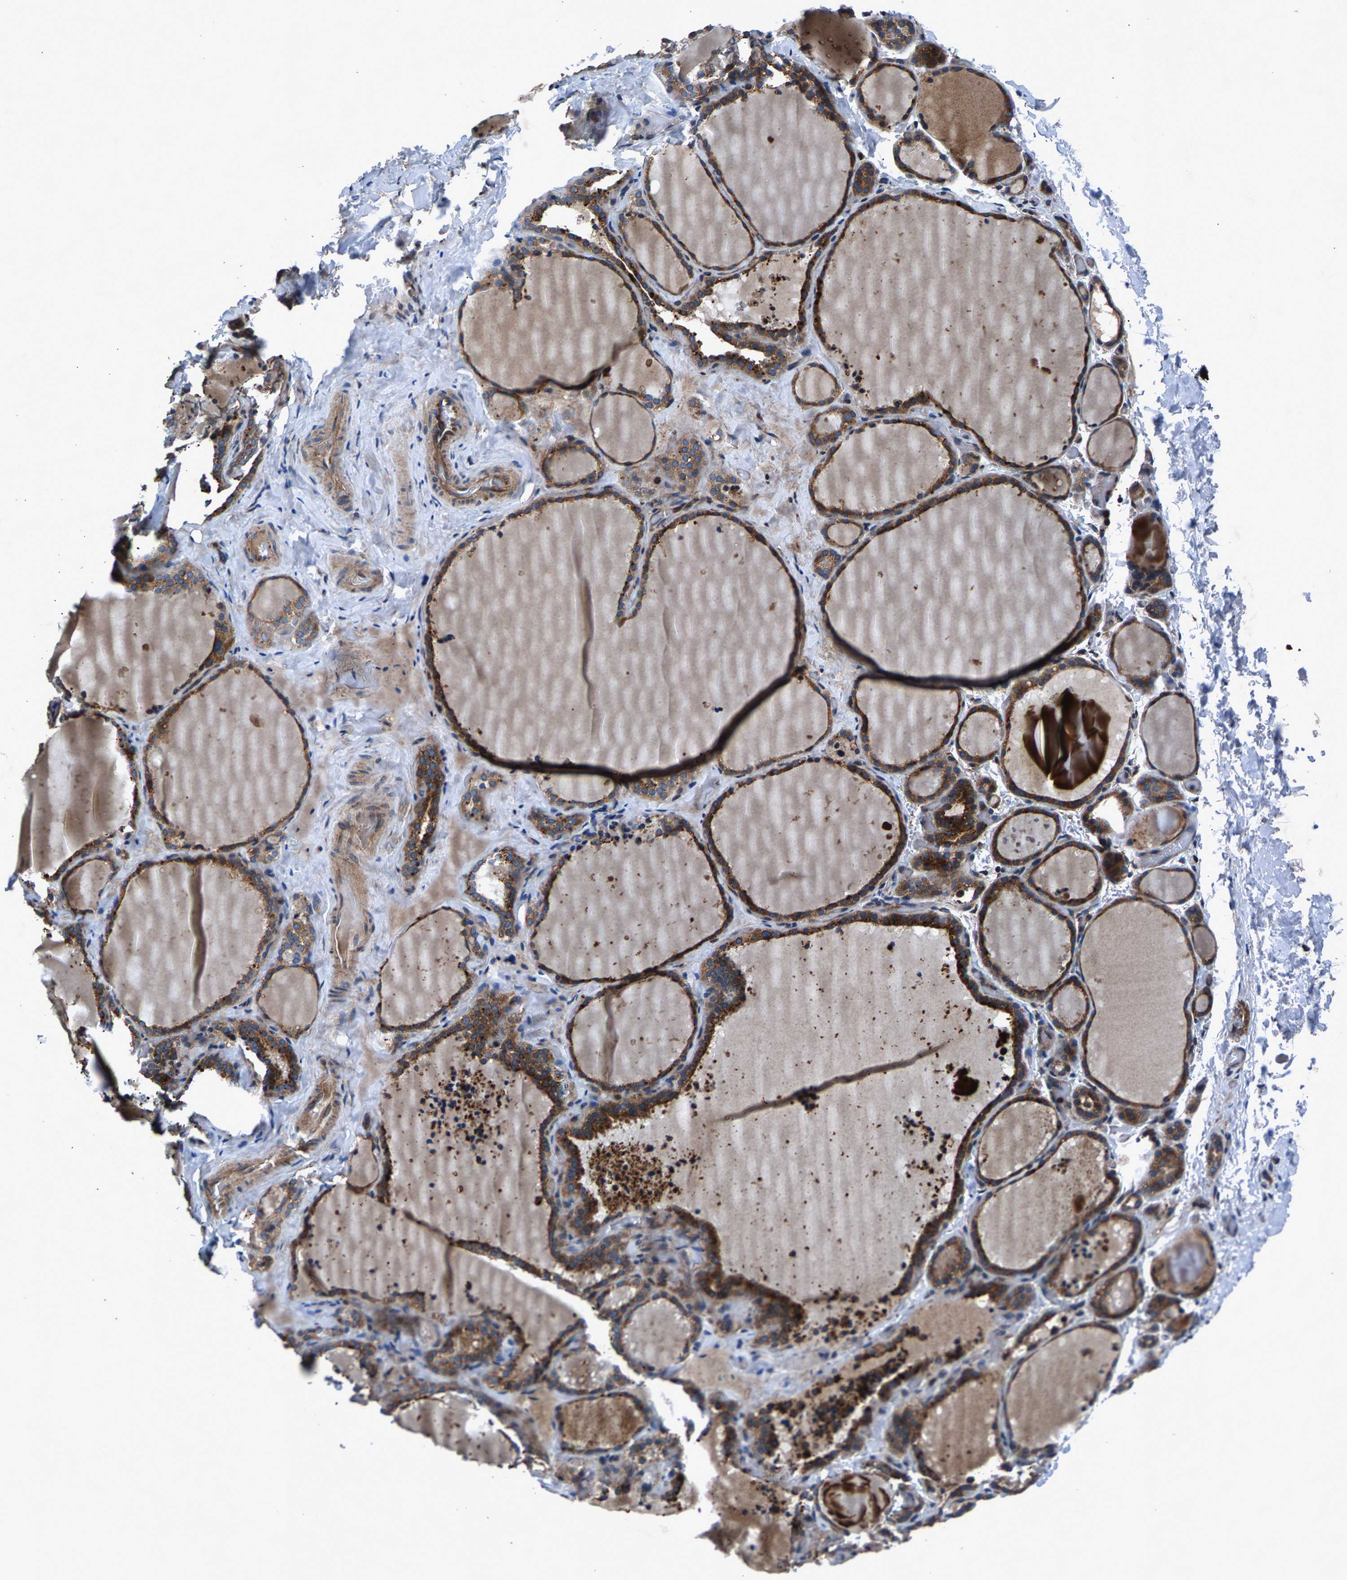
{"staining": {"intensity": "moderate", "quantity": ">75%", "location": "cytoplasmic/membranous"}, "tissue": "thyroid gland", "cell_type": "Glandular cells", "image_type": "normal", "snomed": [{"axis": "morphology", "description": "Normal tissue, NOS"}, {"axis": "topography", "description": "Thyroid gland"}], "caption": "Immunohistochemical staining of normal thyroid gland exhibits medium levels of moderate cytoplasmic/membranous positivity in about >75% of glandular cells.", "gene": "LPCAT1", "patient": {"sex": "female", "age": 22}}